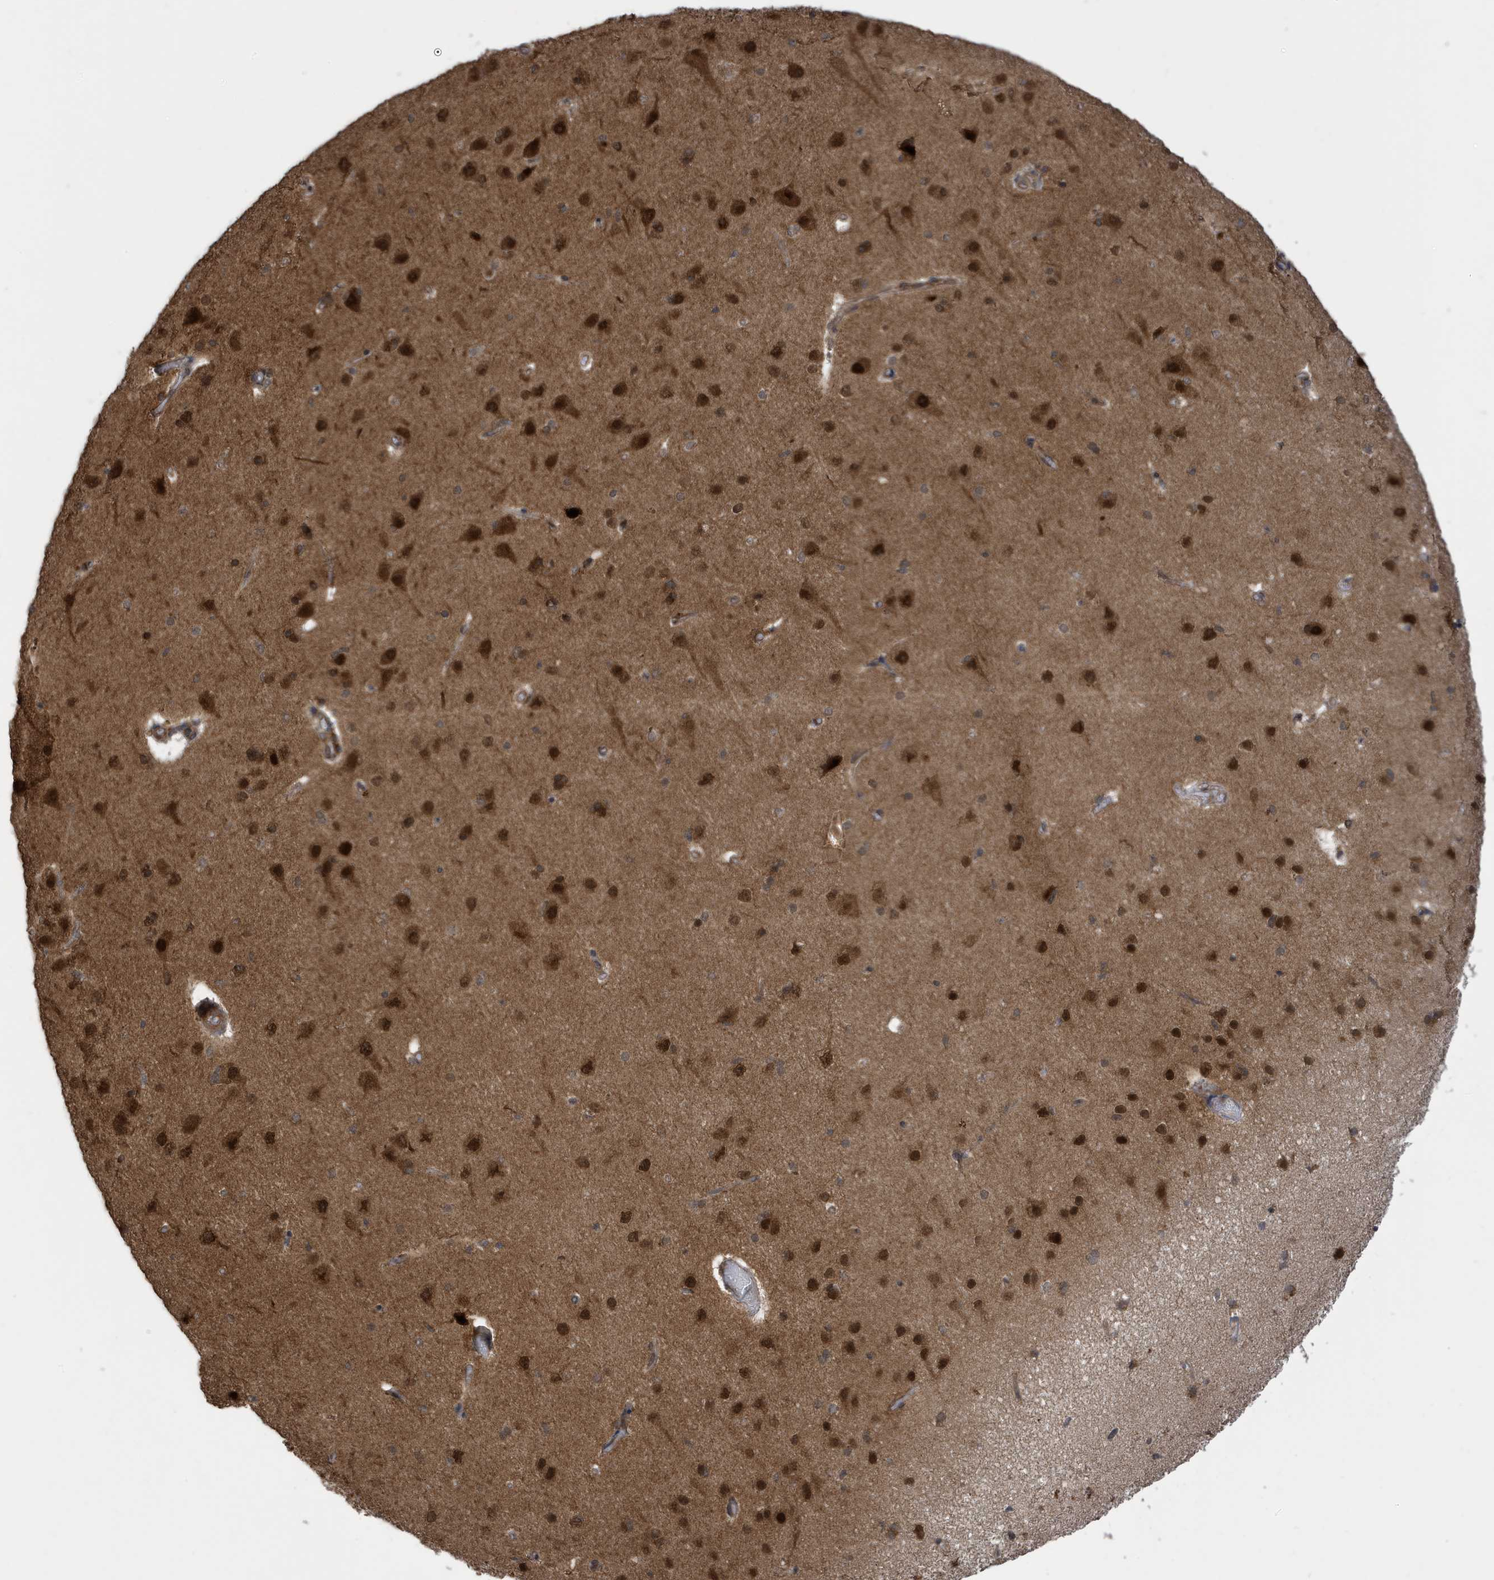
{"staining": {"intensity": "moderate", "quantity": ">75%", "location": "cytoplasmic/membranous,nuclear"}, "tissue": "cerebral cortex", "cell_type": "Endothelial cells", "image_type": "normal", "snomed": [{"axis": "morphology", "description": "Normal tissue, NOS"}, {"axis": "topography", "description": "Cerebral cortex"}], "caption": "Protein staining of unremarkable cerebral cortex exhibits moderate cytoplasmic/membranous,nuclear expression in approximately >75% of endothelial cells. (DAB (3,3'-diaminobenzidine) IHC, brown staining for protein, blue staining for nuclei).", "gene": "UBQLN1", "patient": {"sex": "male", "age": 34}}